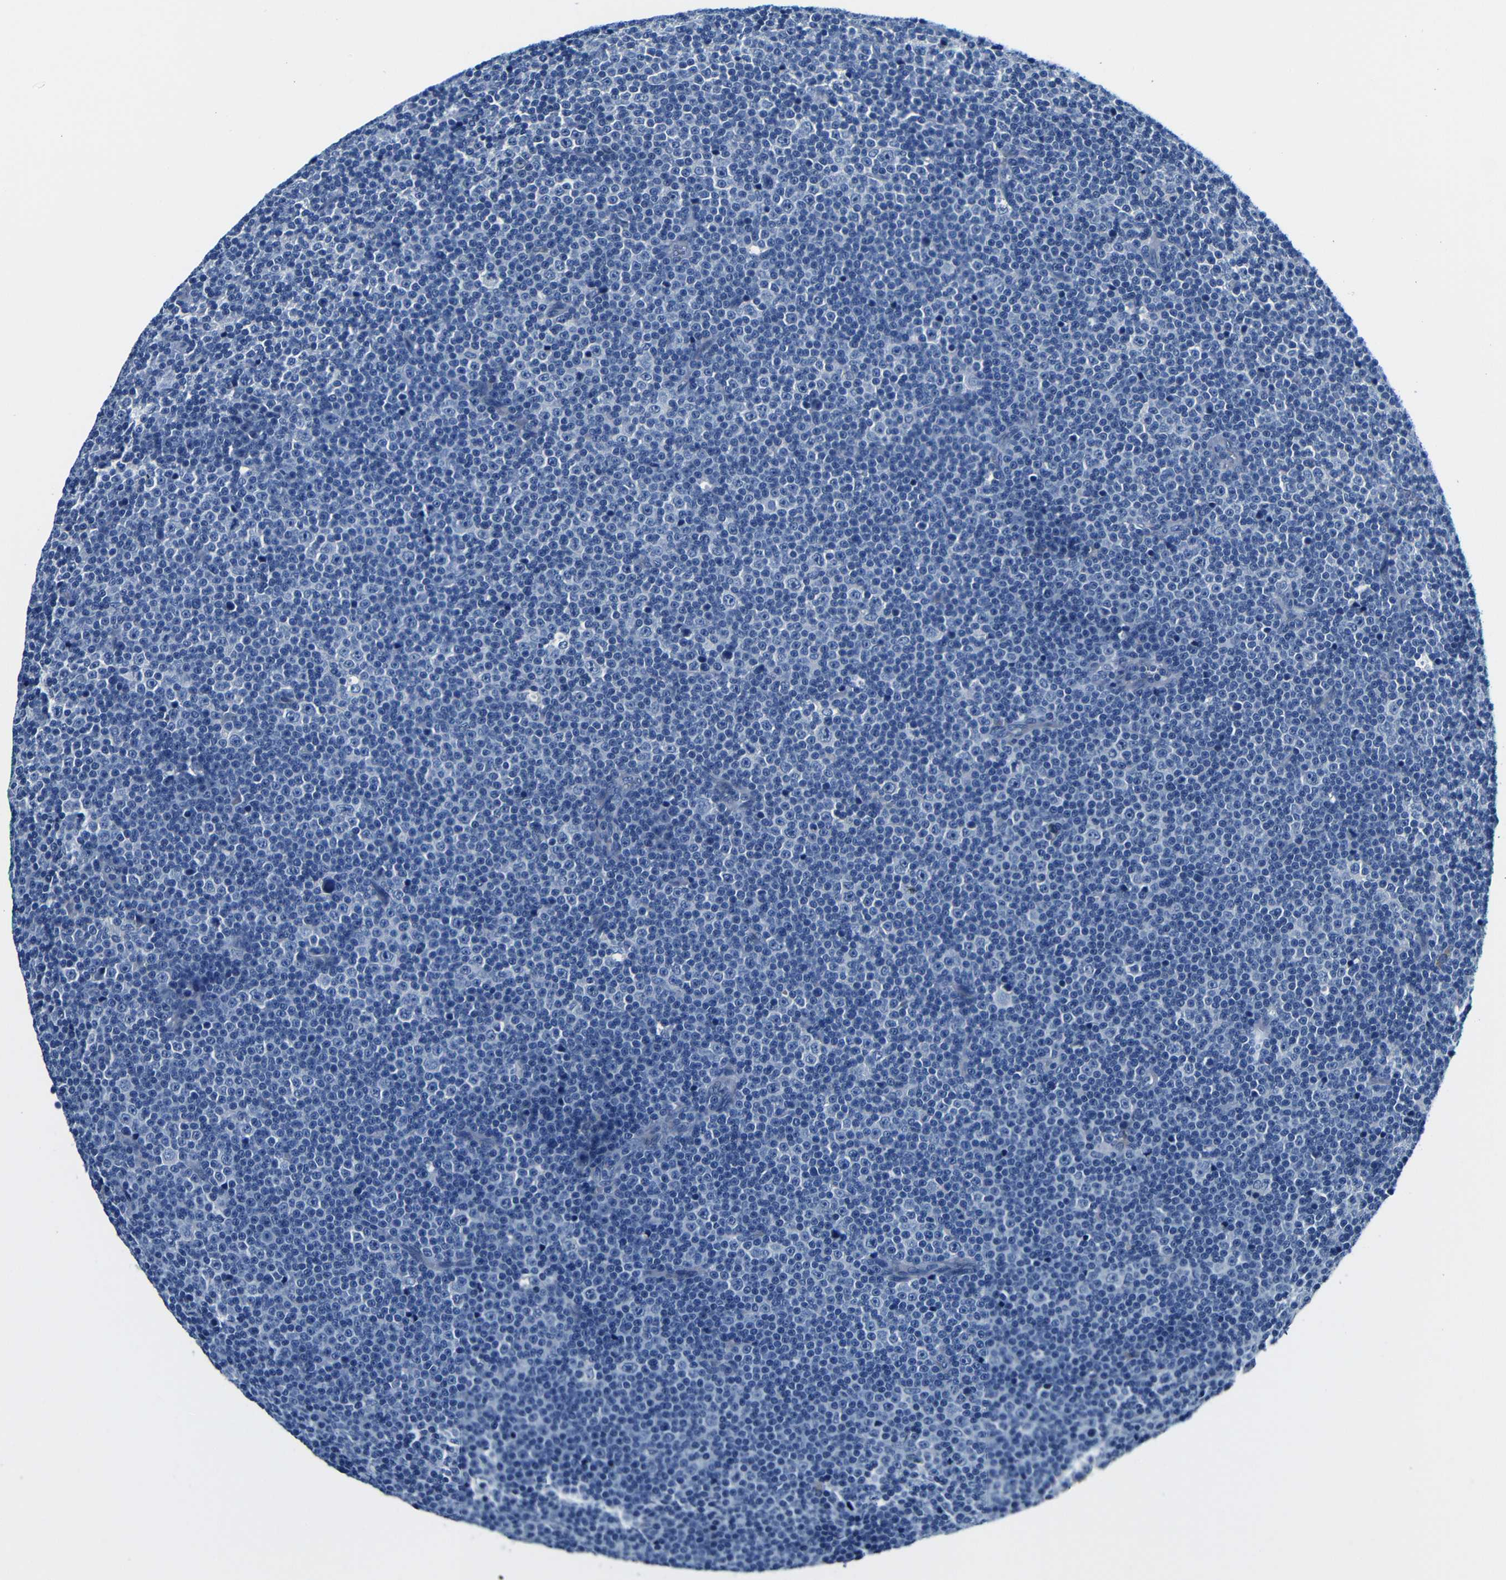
{"staining": {"intensity": "negative", "quantity": "none", "location": "none"}, "tissue": "lymphoma", "cell_type": "Tumor cells", "image_type": "cancer", "snomed": [{"axis": "morphology", "description": "Malignant lymphoma, non-Hodgkin's type, Low grade"}, {"axis": "topography", "description": "Lymph node"}], "caption": "Immunohistochemistry of low-grade malignant lymphoma, non-Hodgkin's type demonstrates no staining in tumor cells. (Stains: DAB (3,3'-diaminobenzidine) IHC with hematoxylin counter stain, Microscopy: brightfield microscopy at high magnification).", "gene": "TNFAIP1", "patient": {"sex": "female", "age": 67}}